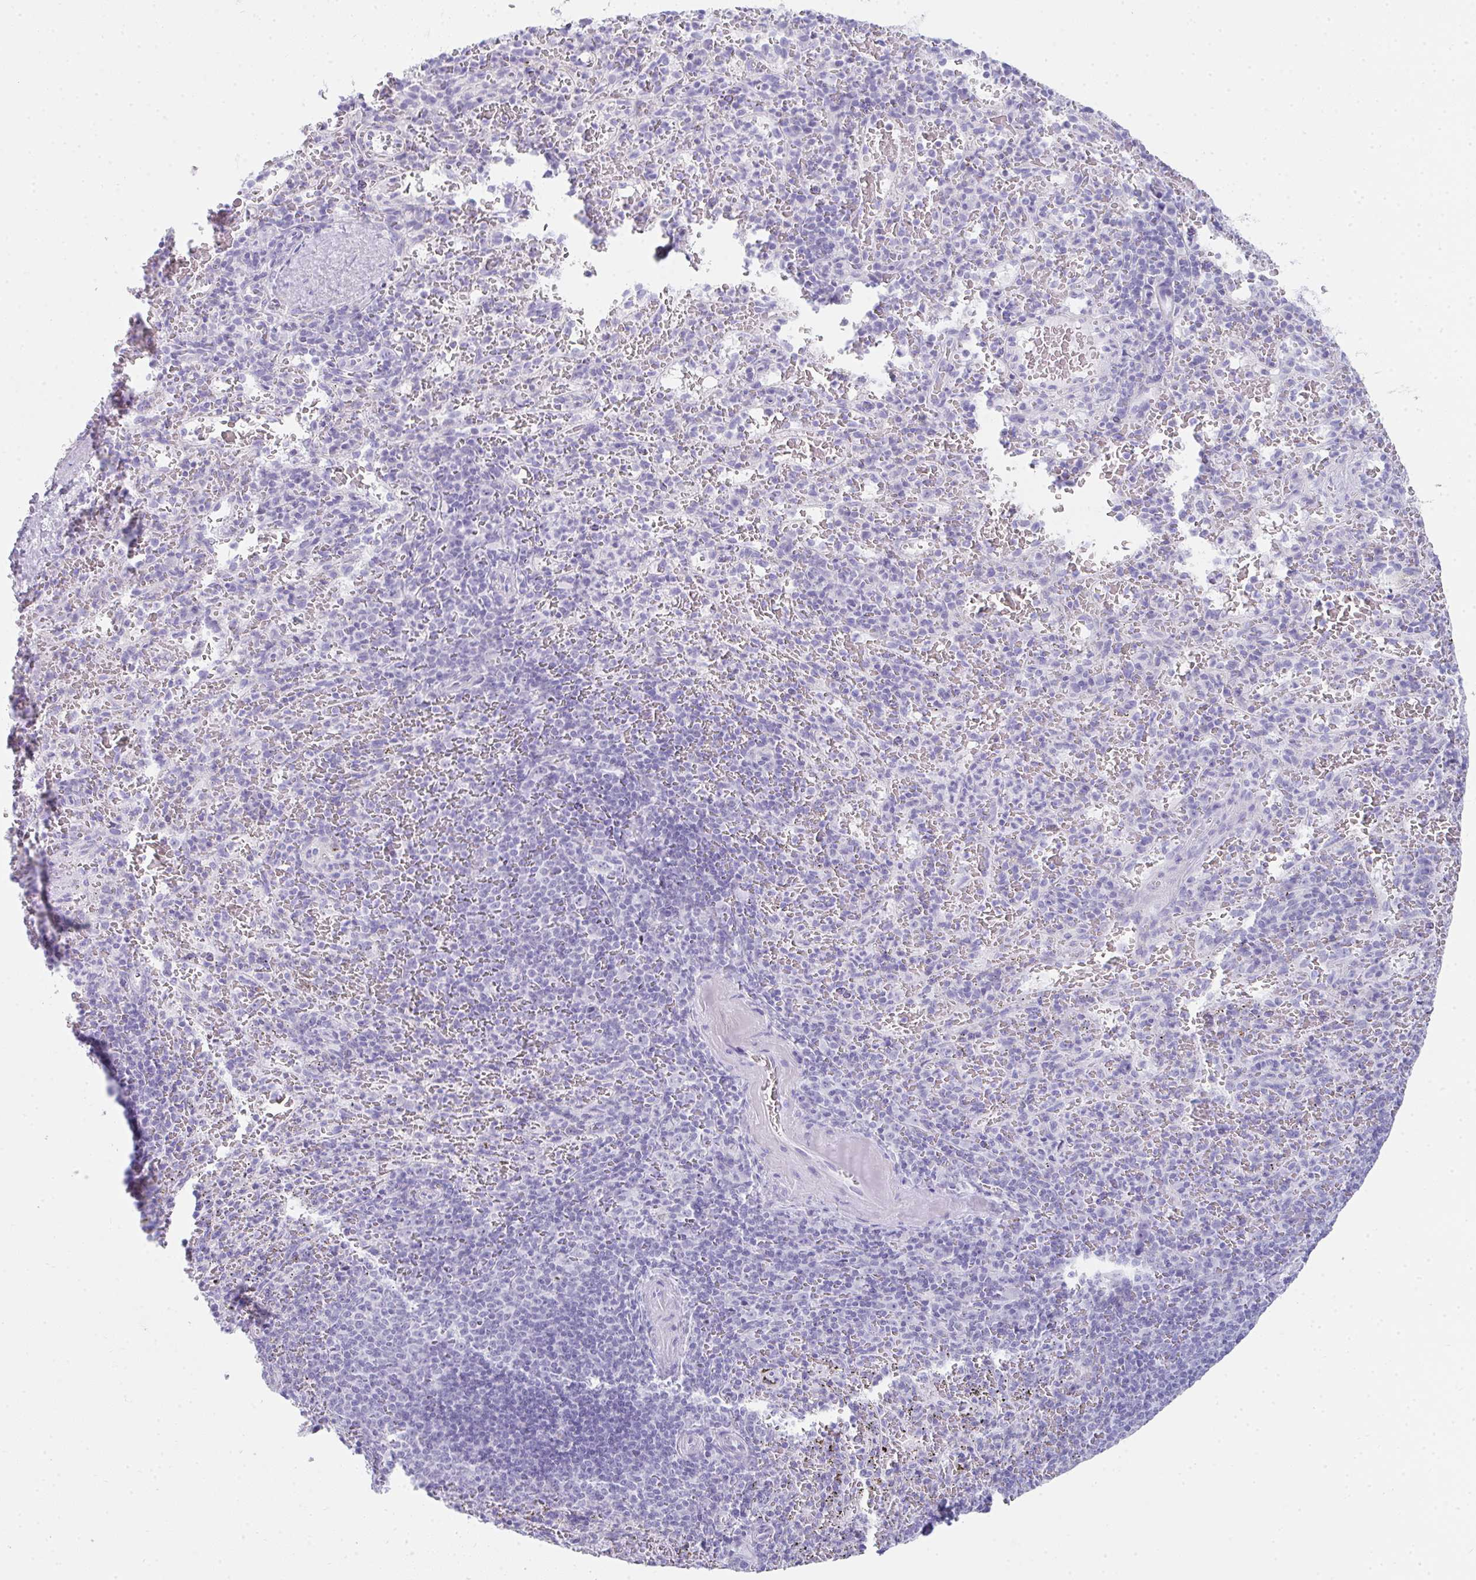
{"staining": {"intensity": "negative", "quantity": "none", "location": "none"}, "tissue": "spleen", "cell_type": "Cells in red pulp", "image_type": "normal", "snomed": [{"axis": "morphology", "description": "Normal tissue, NOS"}, {"axis": "topography", "description": "Spleen"}], "caption": "Protein analysis of unremarkable spleen displays no significant positivity in cells in red pulp.", "gene": "RLF", "patient": {"sex": "male", "age": 57}}